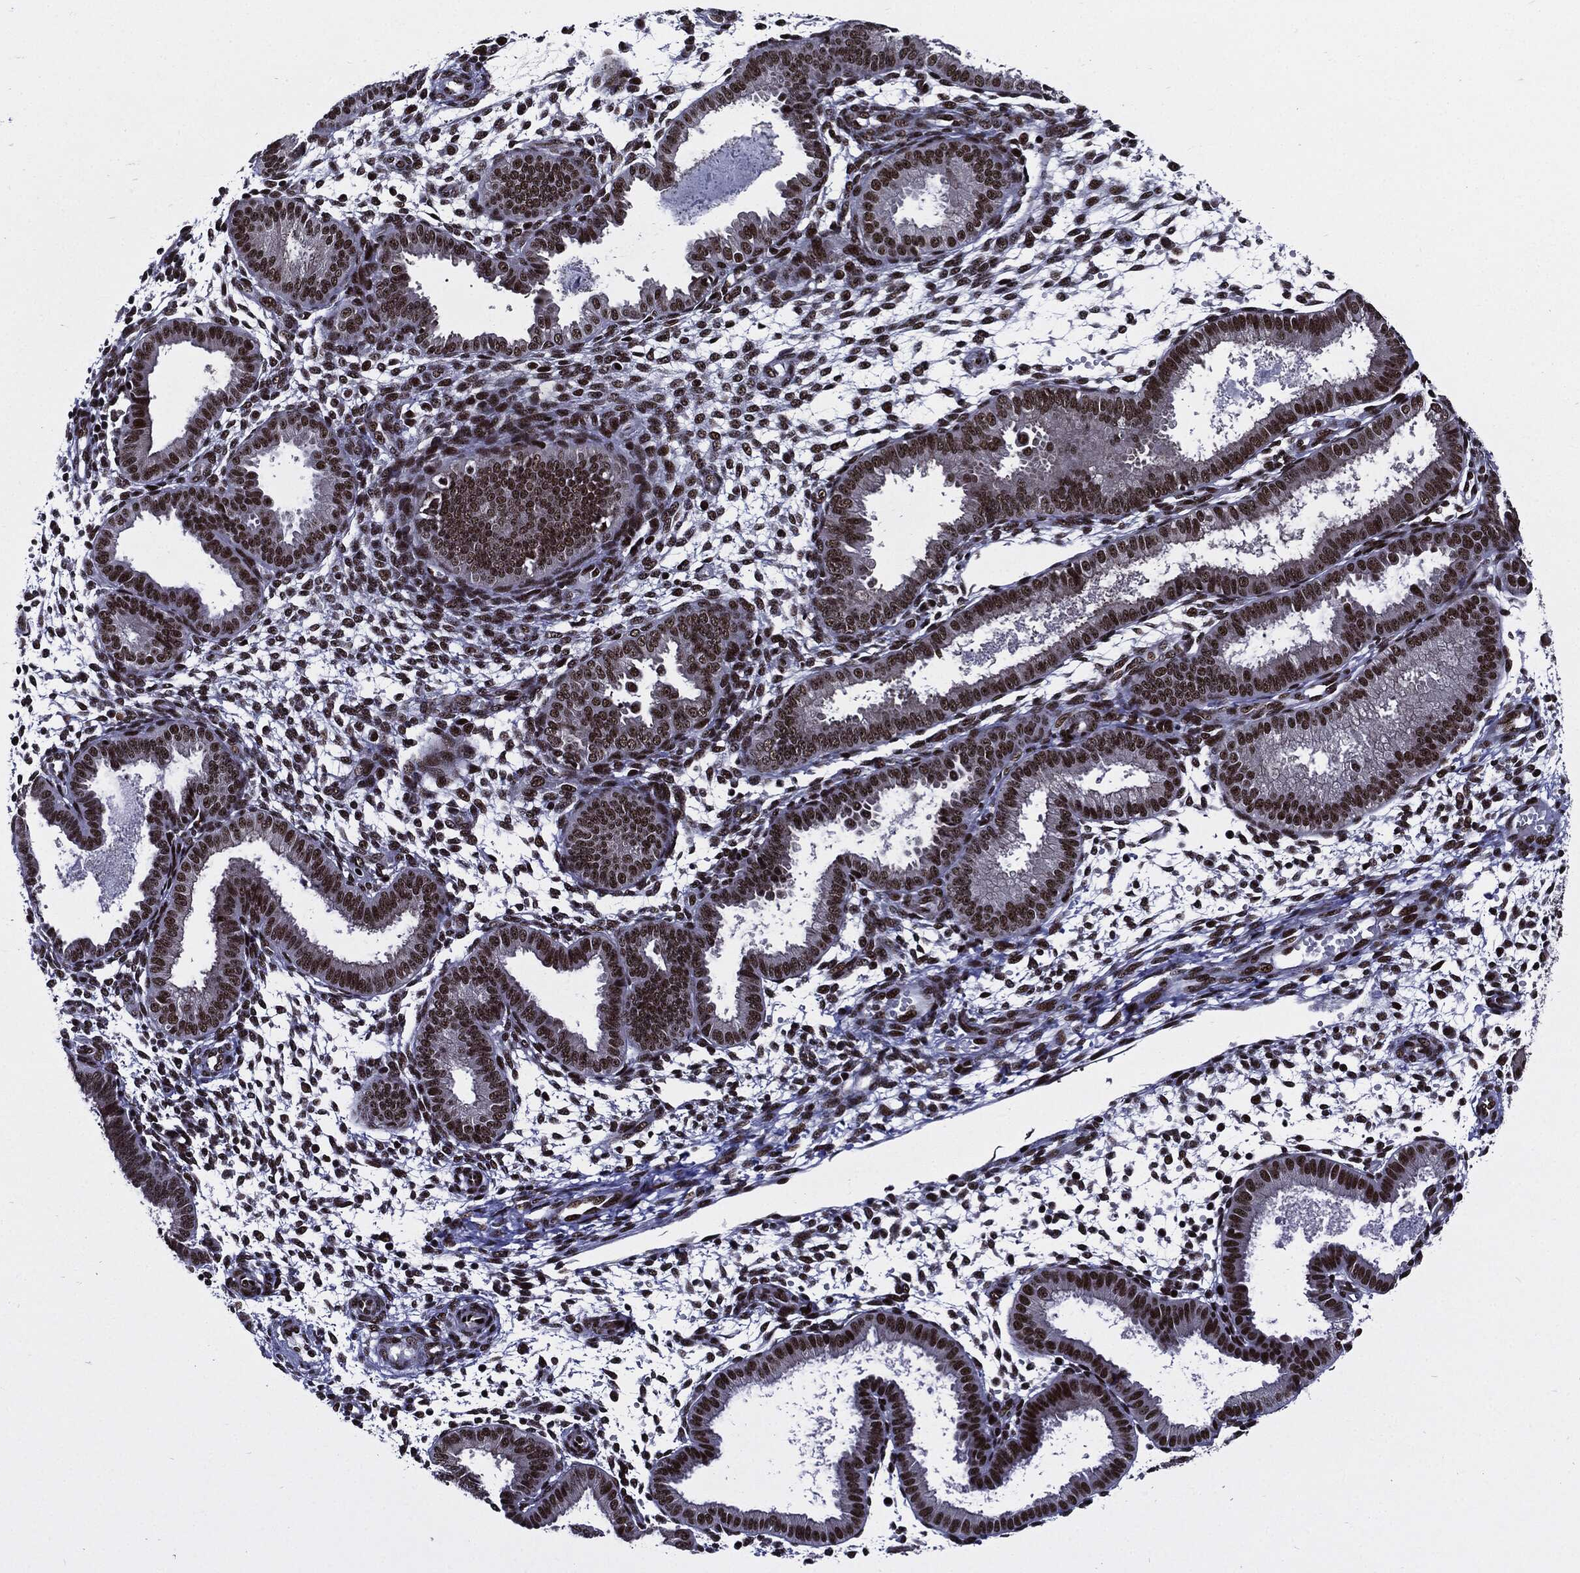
{"staining": {"intensity": "moderate", "quantity": ">75%", "location": "nuclear"}, "tissue": "endometrium", "cell_type": "Cells in endometrial stroma", "image_type": "normal", "snomed": [{"axis": "morphology", "description": "Normal tissue, NOS"}, {"axis": "topography", "description": "Endometrium"}], "caption": "Moderate nuclear staining is present in approximately >75% of cells in endometrial stroma in benign endometrium.", "gene": "ZFP91", "patient": {"sex": "female", "age": 43}}